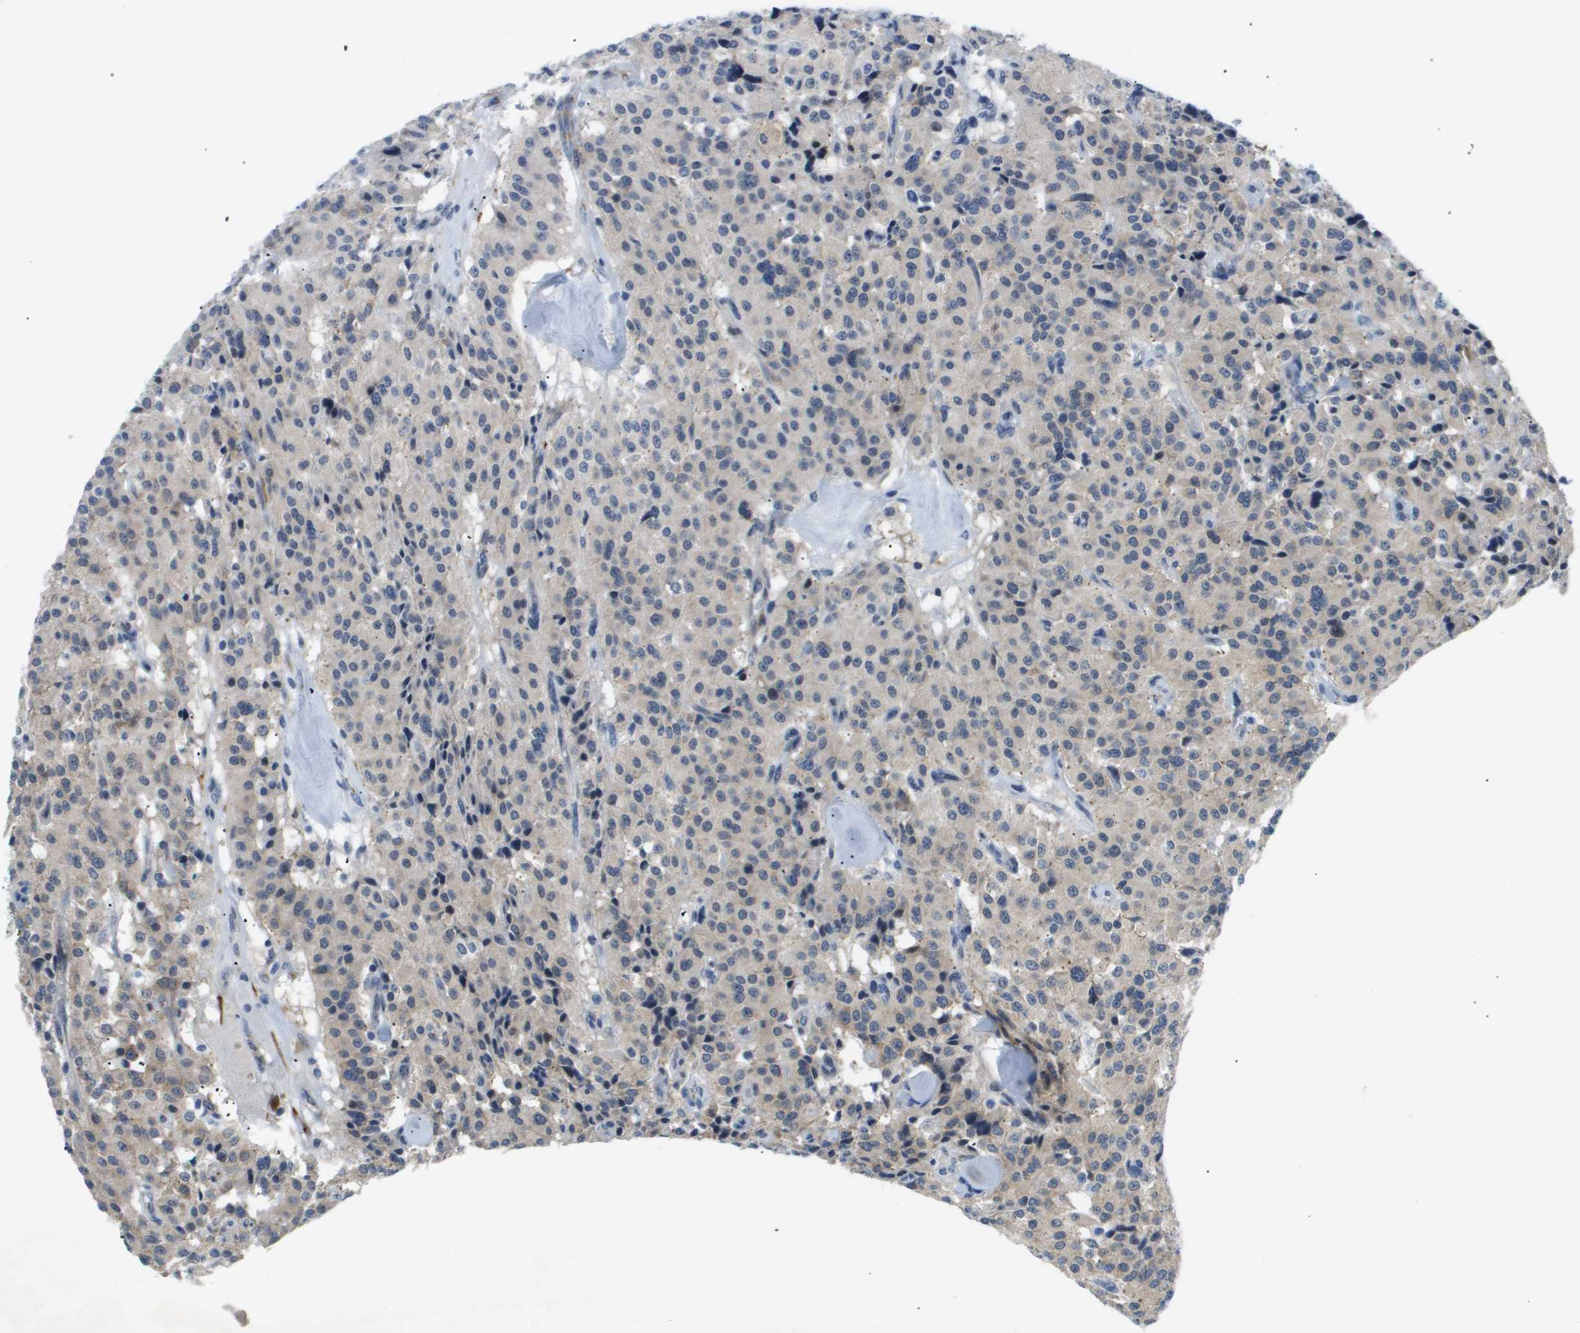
{"staining": {"intensity": "weak", "quantity": "25%-75%", "location": "cytoplasmic/membranous"}, "tissue": "carcinoid", "cell_type": "Tumor cells", "image_type": "cancer", "snomed": [{"axis": "morphology", "description": "Carcinoid, malignant, NOS"}, {"axis": "topography", "description": "Lung"}], "caption": "Immunohistochemical staining of carcinoid shows low levels of weak cytoplasmic/membranous expression in approximately 25%-75% of tumor cells.", "gene": "OTUD5", "patient": {"sex": "male", "age": 30}}